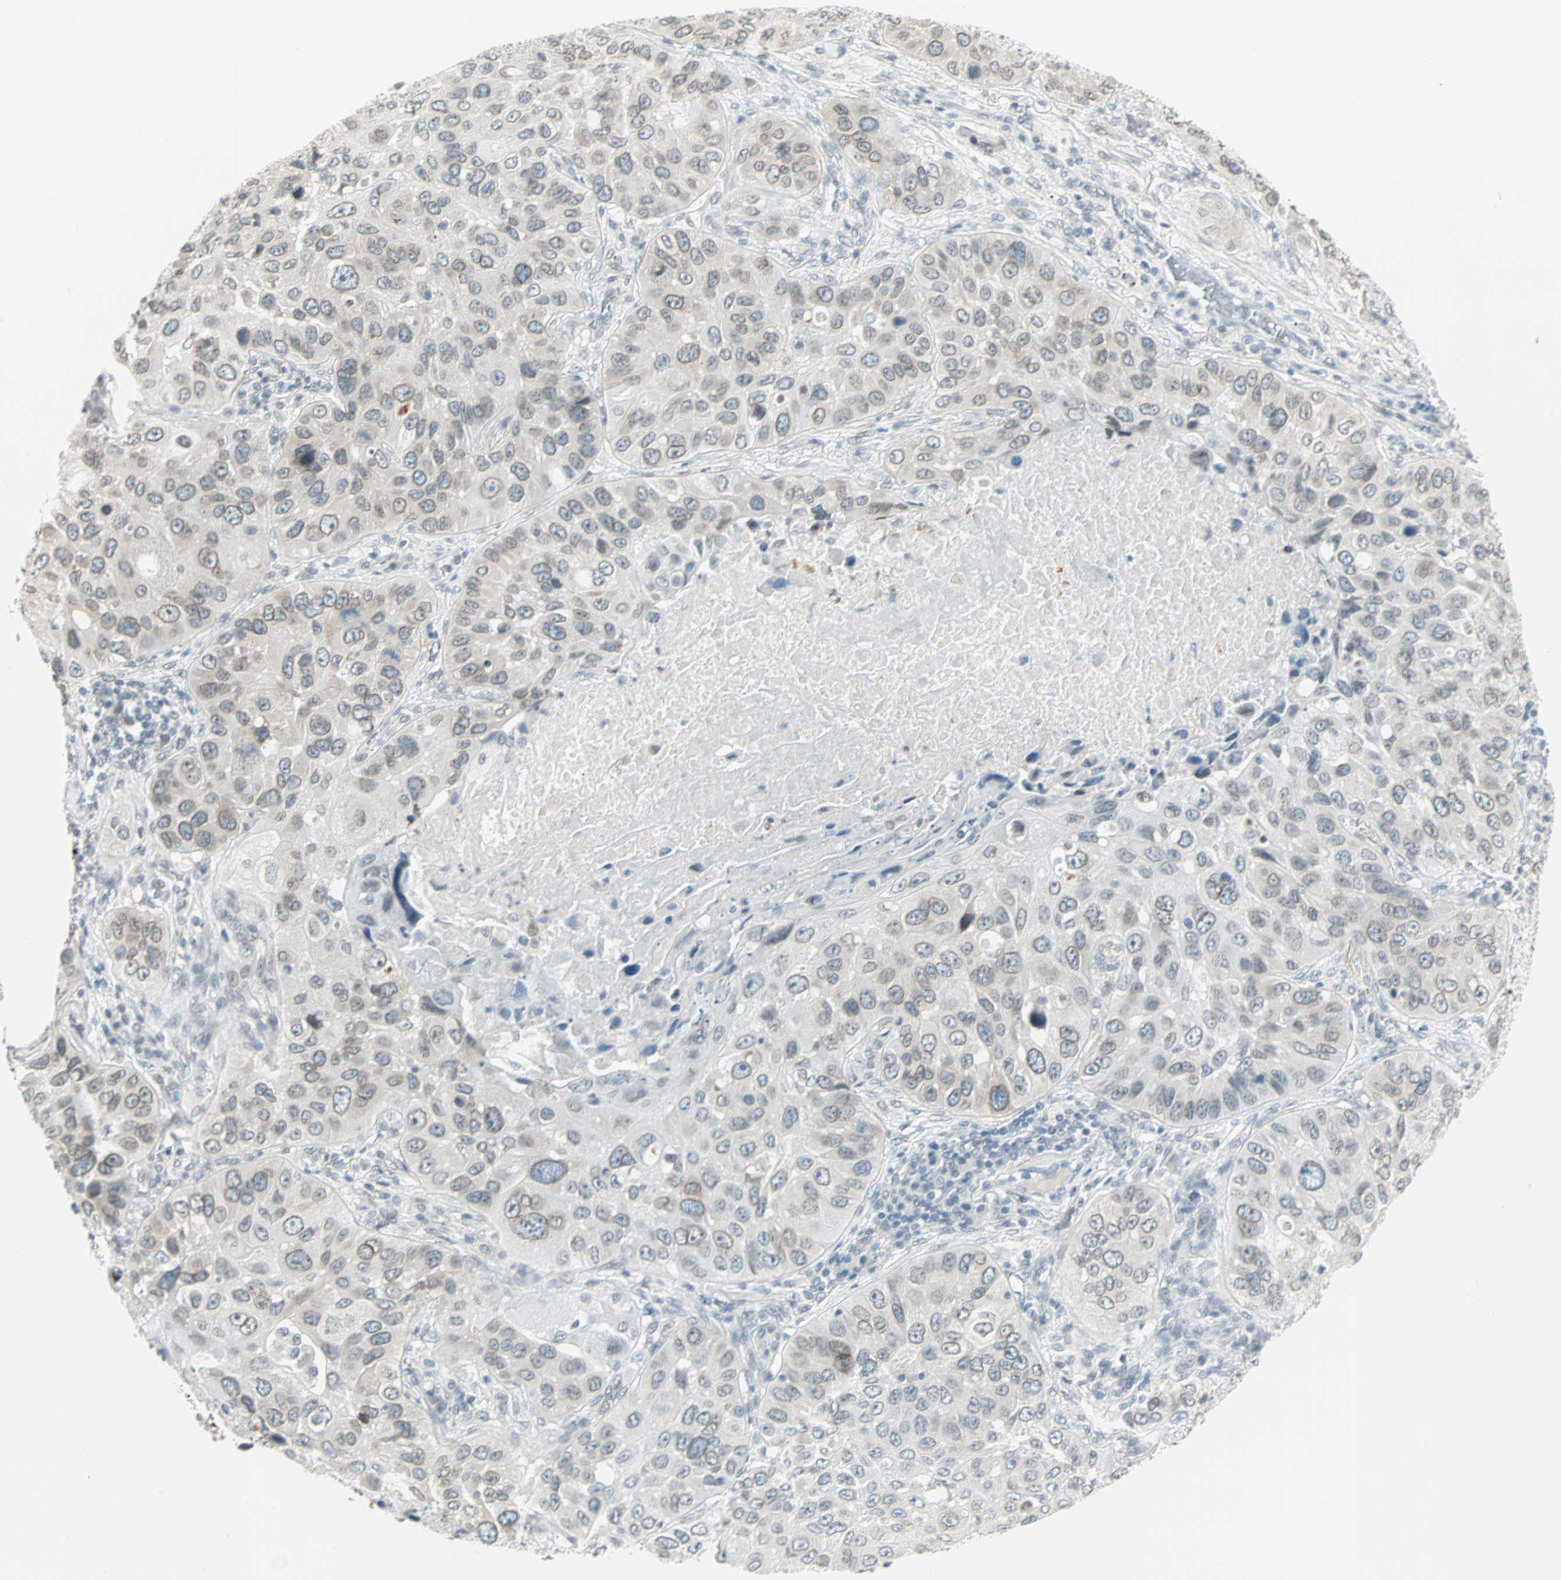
{"staining": {"intensity": "weak", "quantity": "25%-75%", "location": "cytoplasmic/membranous,nuclear"}, "tissue": "lung cancer", "cell_type": "Tumor cells", "image_type": "cancer", "snomed": [{"axis": "morphology", "description": "Squamous cell carcinoma, NOS"}, {"axis": "topography", "description": "Lung"}], "caption": "A high-resolution image shows immunohistochemistry staining of lung cancer, which displays weak cytoplasmic/membranous and nuclear staining in about 25%-75% of tumor cells. (DAB (3,3'-diaminobenzidine) IHC, brown staining for protein, blue staining for nuclei).", "gene": "BCAN", "patient": {"sex": "male", "age": 57}}